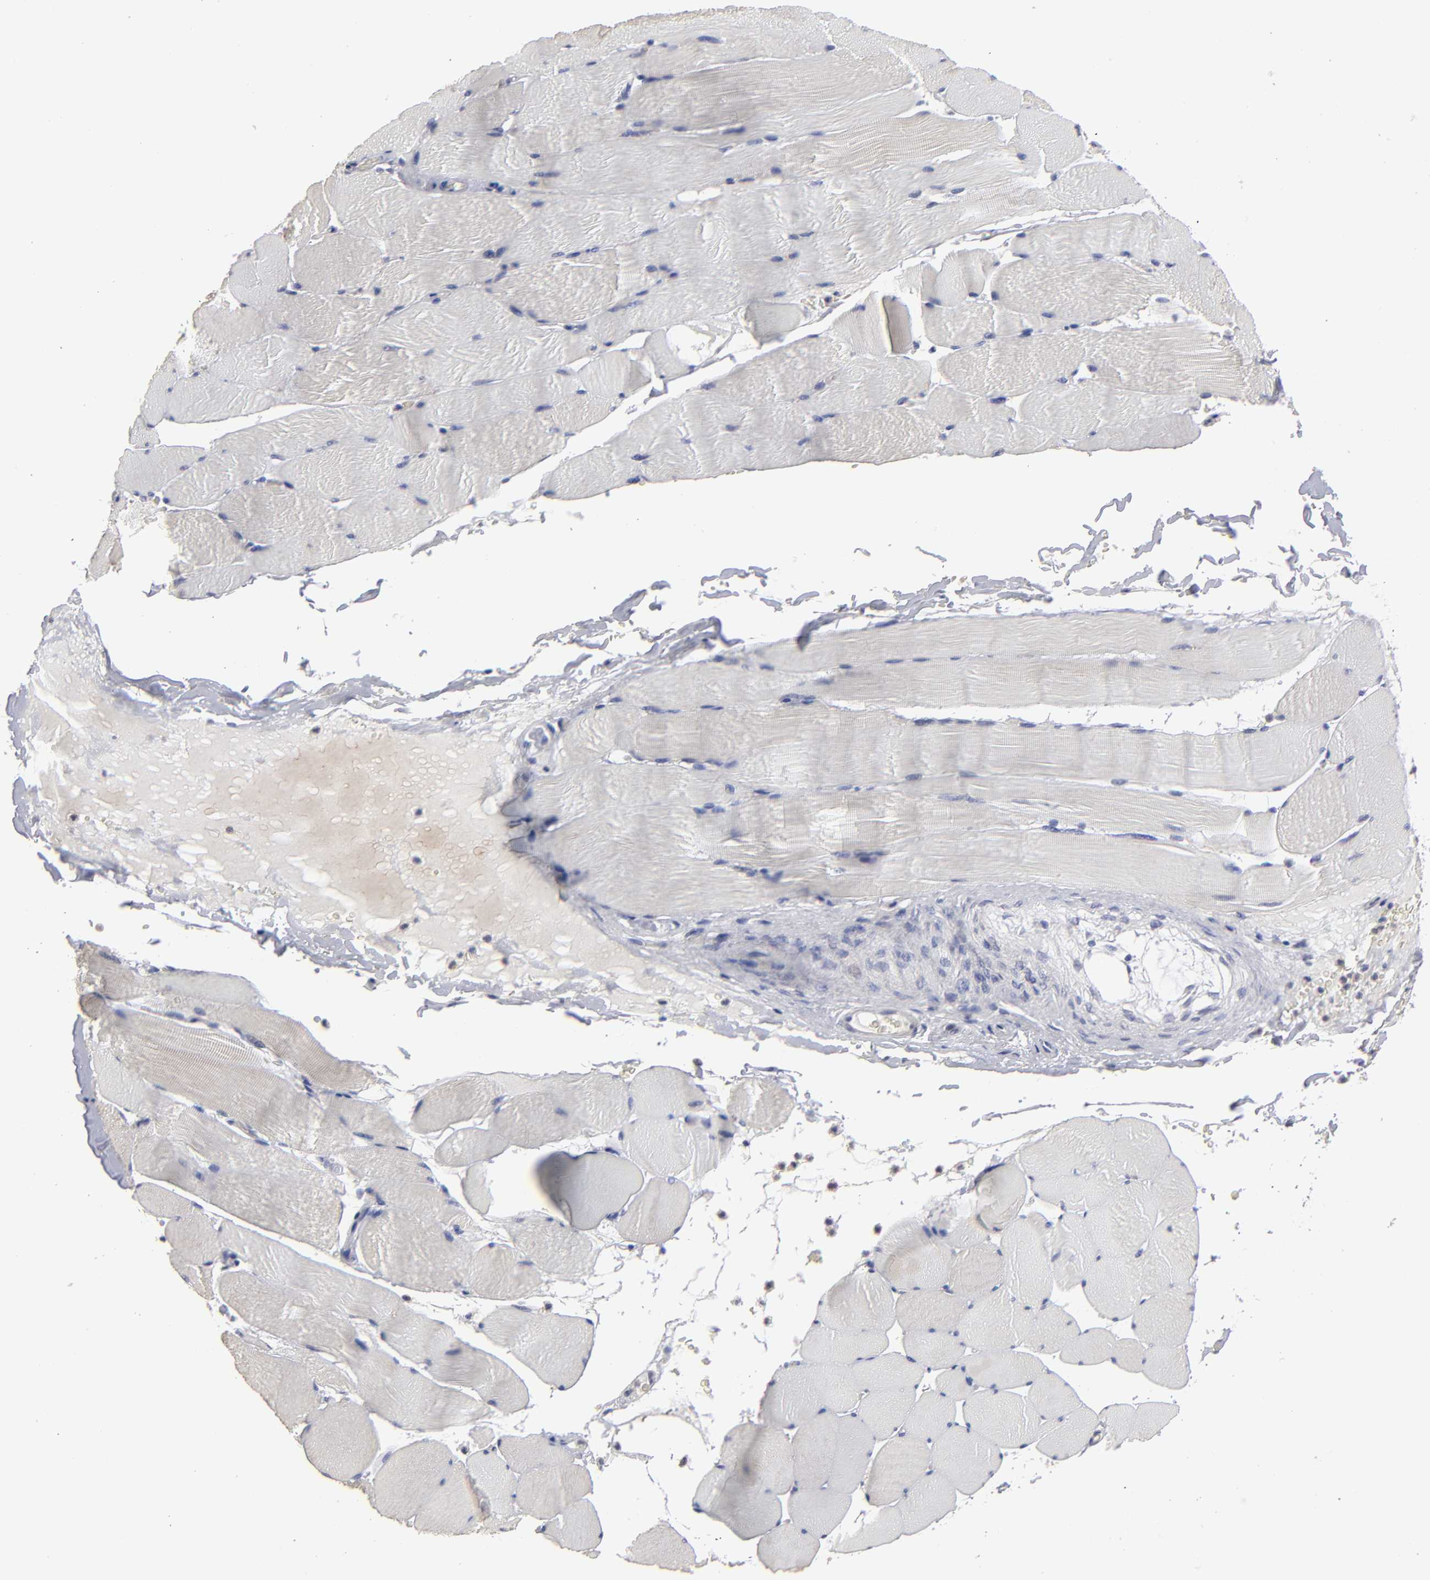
{"staining": {"intensity": "negative", "quantity": "none", "location": "none"}, "tissue": "skeletal muscle", "cell_type": "Myocytes", "image_type": "normal", "snomed": [{"axis": "morphology", "description": "Normal tissue, NOS"}, {"axis": "topography", "description": "Skeletal muscle"}], "caption": "High power microscopy micrograph of an immunohistochemistry histopathology image of benign skeletal muscle, revealing no significant positivity in myocytes.", "gene": "CEP97", "patient": {"sex": "male", "age": 62}}